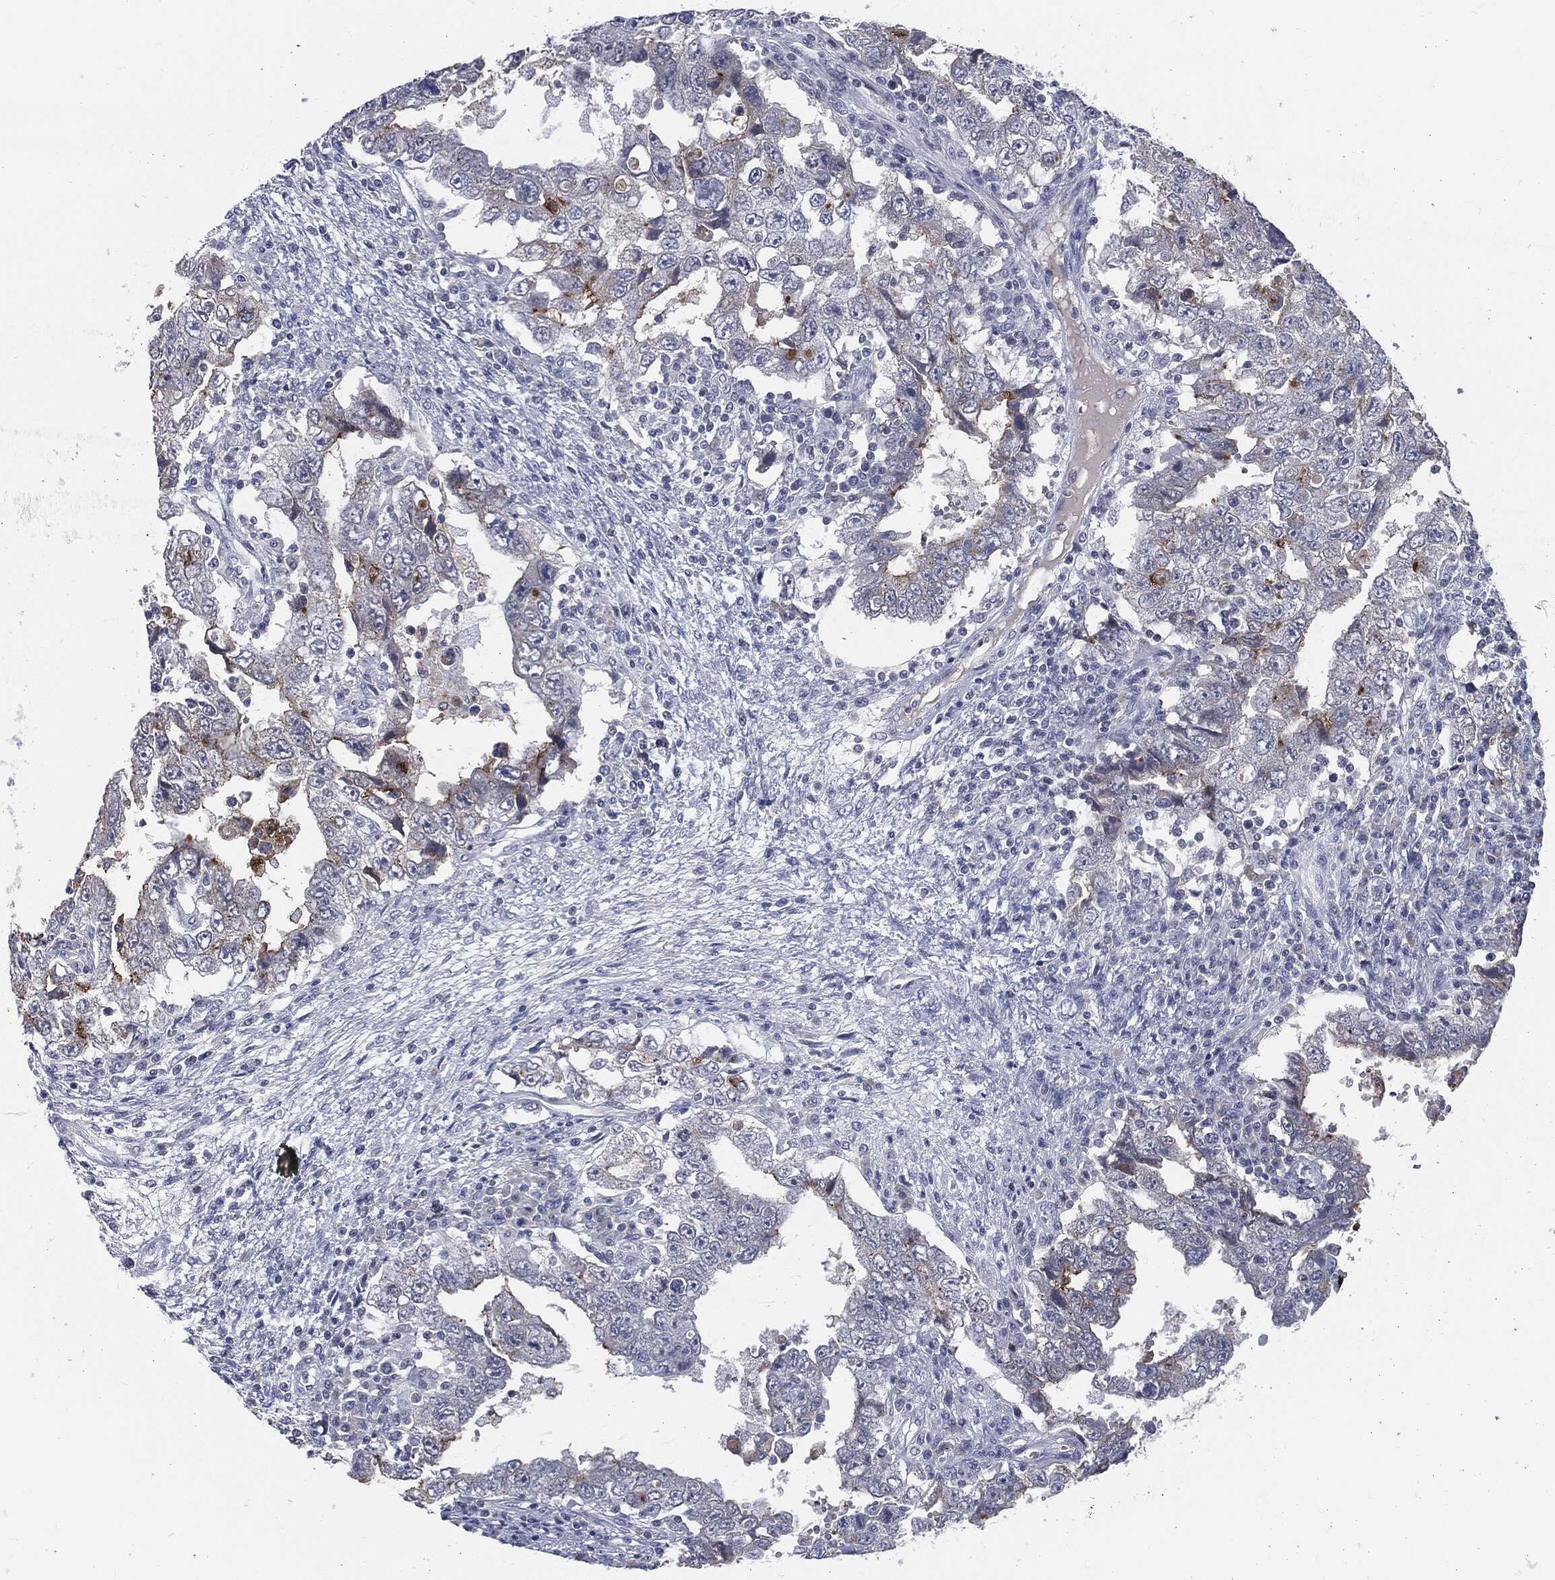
{"staining": {"intensity": "moderate", "quantity": "<25%", "location": "cytoplasmic/membranous"}, "tissue": "testis cancer", "cell_type": "Tumor cells", "image_type": "cancer", "snomed": [{"axis": "morphology", "description": "Carcinoma, Embryonal, NOS"}, {"axis": "topography", "description": "Testis"}], "caption": "A histopathology image showing moderate cytoplasmic/membranous staining in approximately <25% of tumor cells in testis embryonal carcinoma, as visualized by brown immunohistochemical staining.", "gene": "PROM1", "patient": {"sex": "male", "age": 26}}